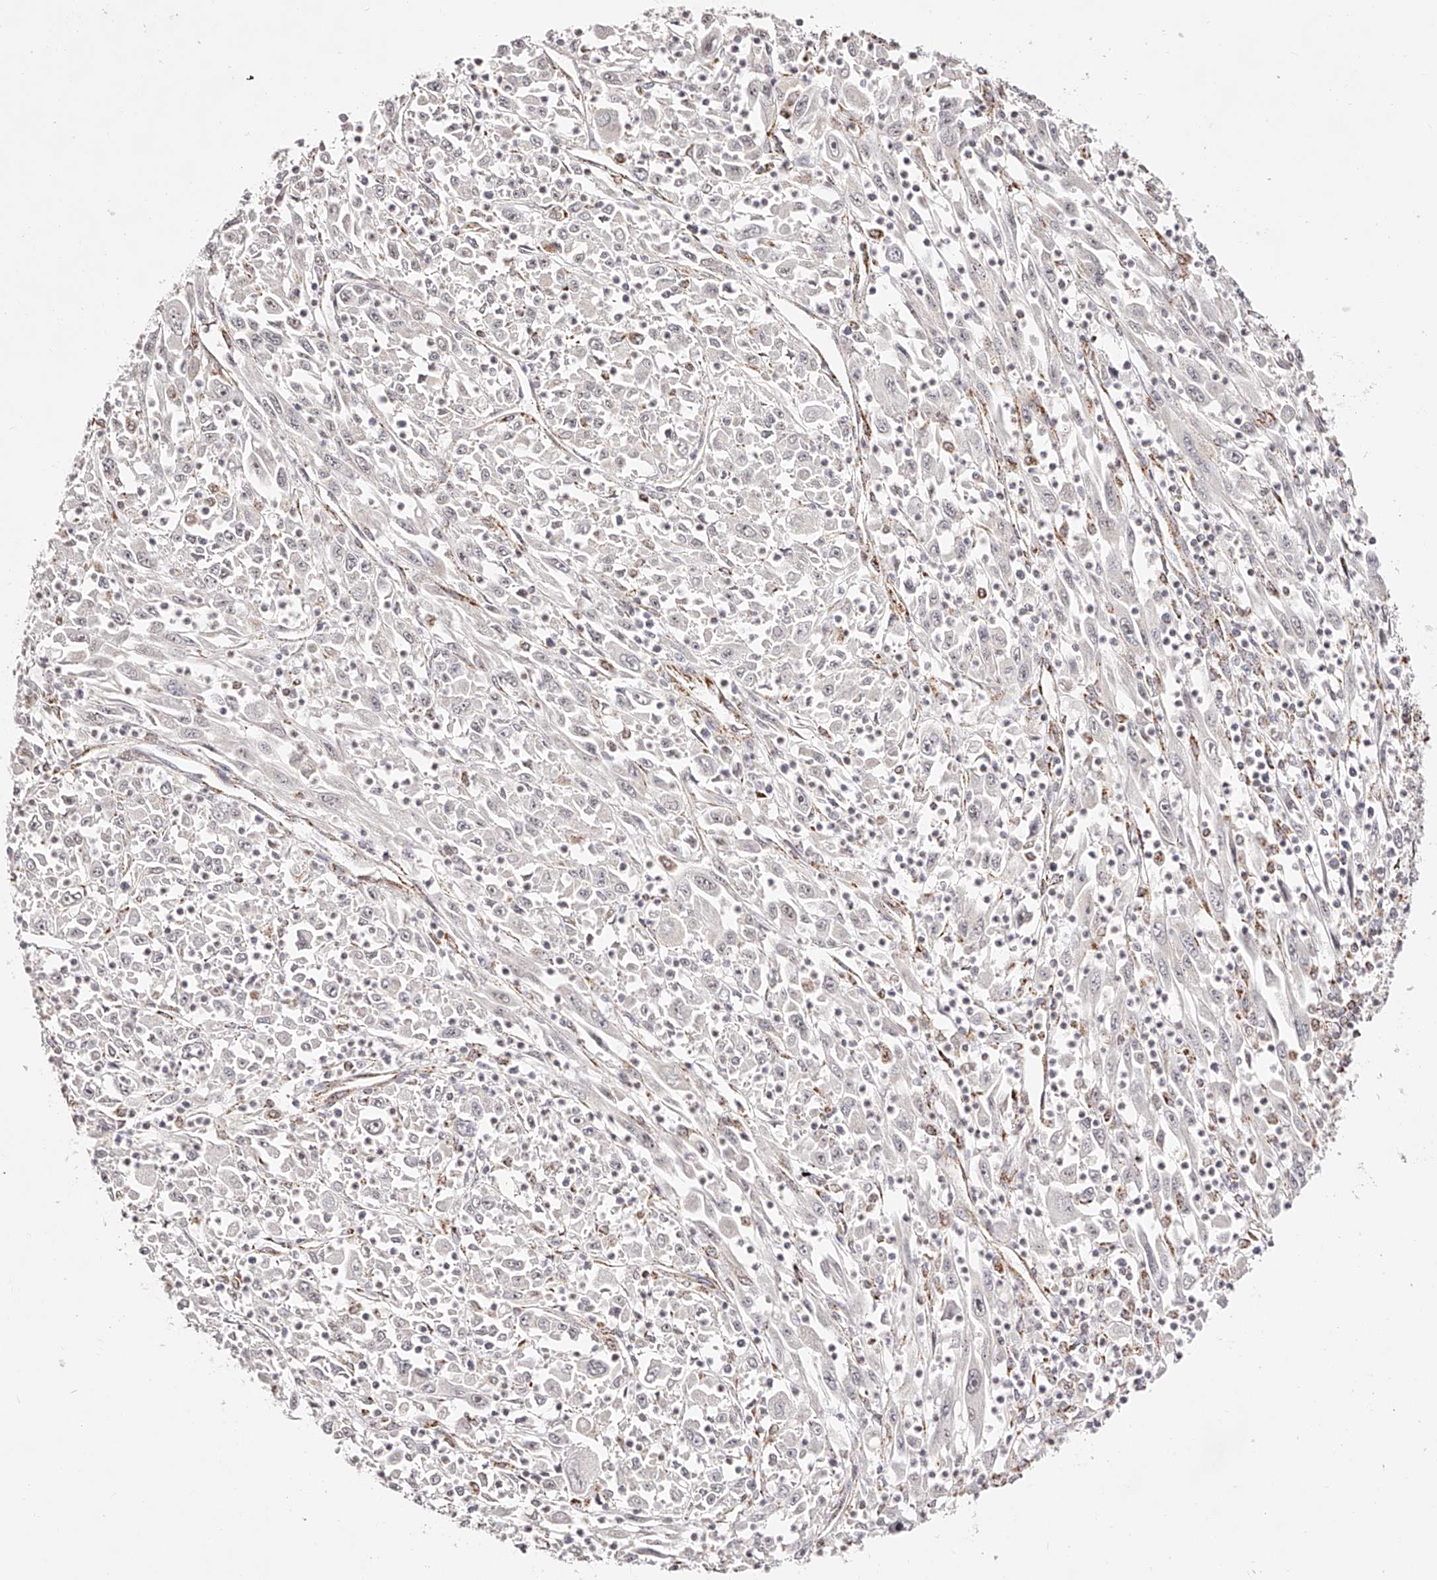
{"staining": {"intensity": "negative", "quantity": "none", "location": "none"}, "tissue": "melanoma", "cell_type": "Tumor cells", "image_type": "cancer", "snomed": [{"axis": "morphology", "description": "Malignant melanoma, Metastatic site"}, {"axis": "topography", "description": "Skin"}], "caption": "A photomicrograph of malignant melanoma (metastatic site) stained for a protein displays no brown staining in tumor cells.", "gene": "NDUFV3", "patient": {"sex": "female", "age": 56}}